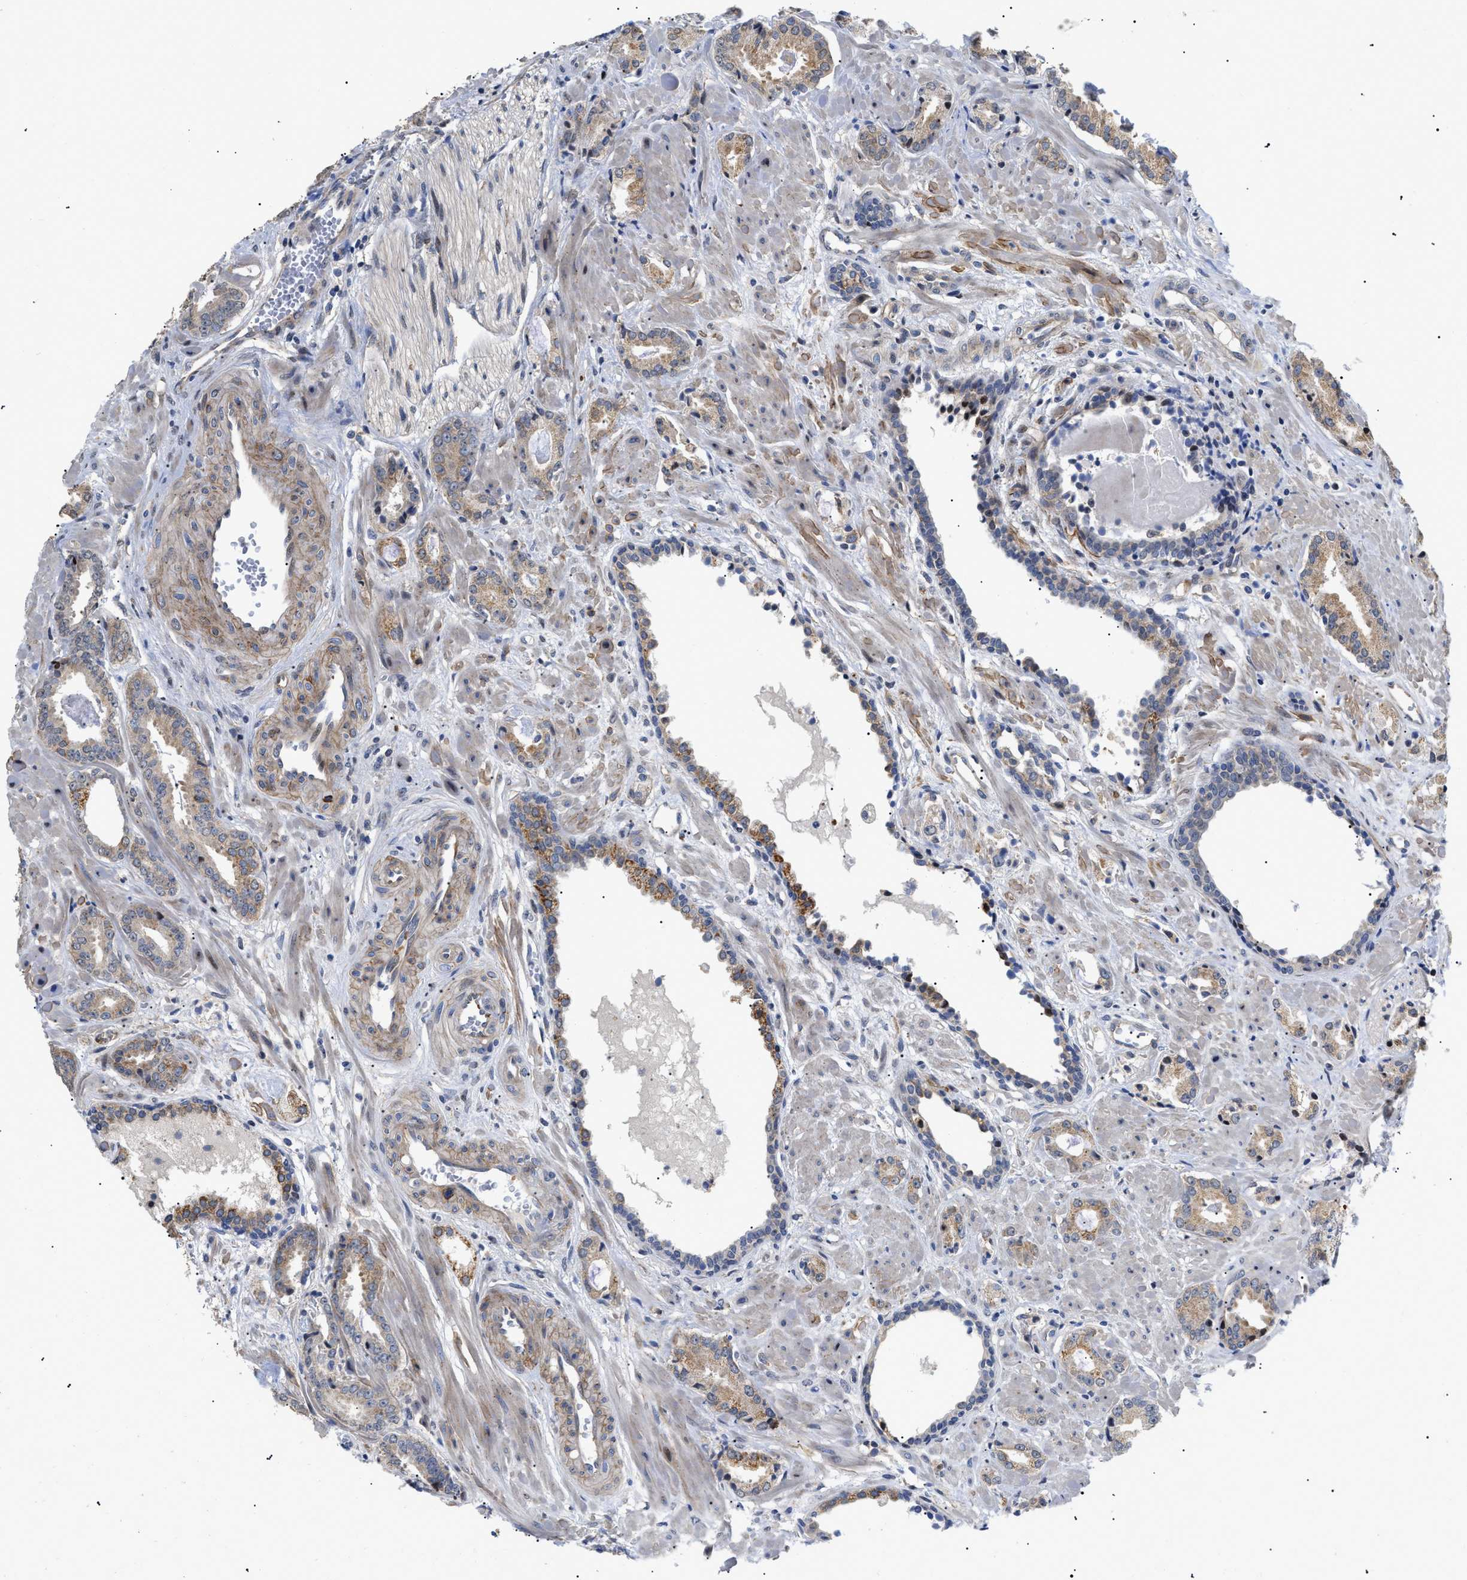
{"staining": {"intensity": "weak", "quantity": "<25%", "location": "cytoplasmic/membranous"}, "tissue": "prostate cancer", "cell_type": "Tumor cells", "image_type": "cancer", "snomed": [{"axis": "morphology", "description": "Adenocarcinoma, Low grade"}, {"axis": "topography", "description": "Prostate"}], "caption": "Tumor cells are negative for protein expression in human prostate adenocarcinoma (low-grade).", "gene": "SFXN5", "patient": {"sex": "male", "age": 53}}